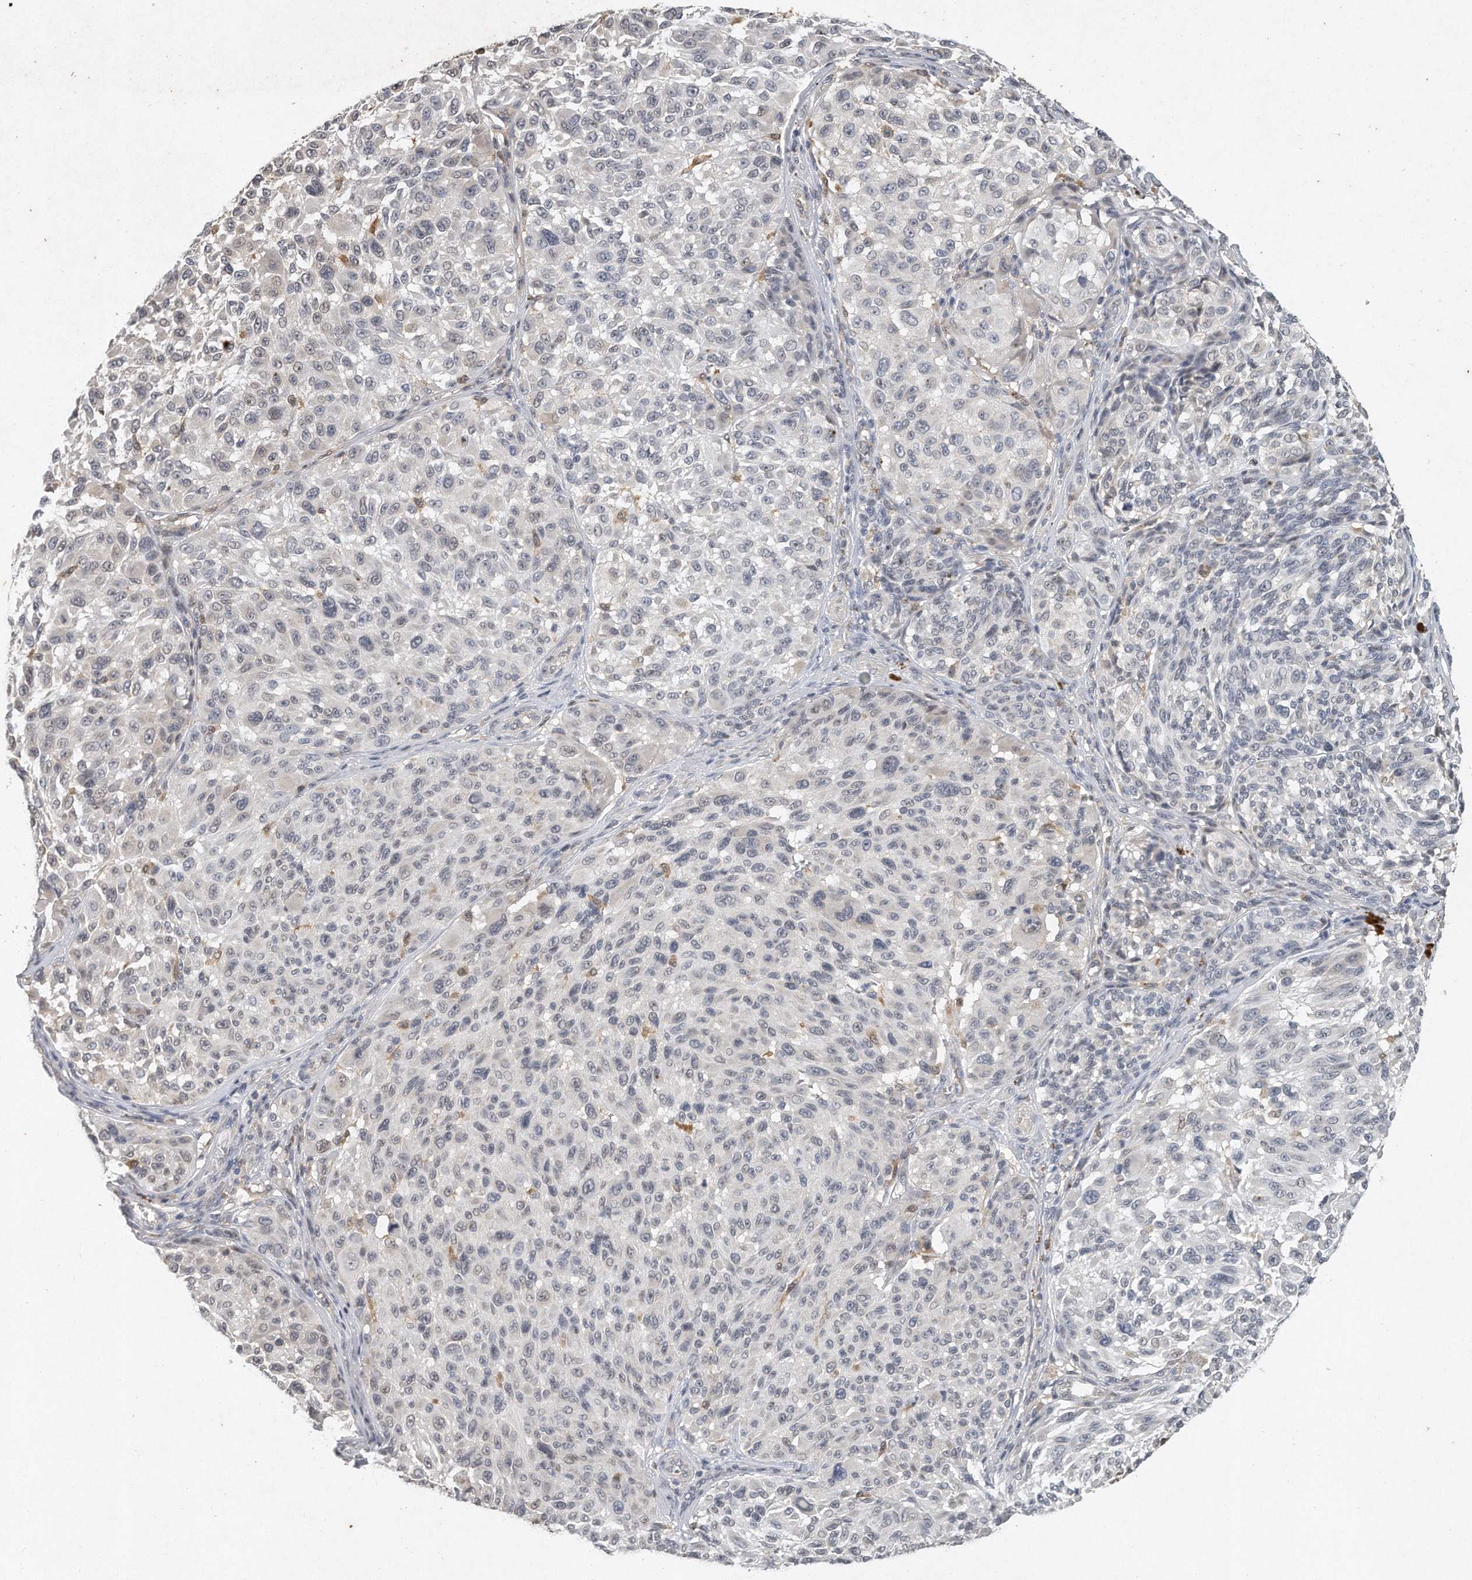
{"staining": {"intensity": "weak", "quantity": "25%-75%", "location": "nuclear"}, "tissue": "melanoma", "cell_type": "Tumor cells", "image_type": "cancer", "snomed": [{"axis": "morphology", "description": "Malignant melanoma, NOS"}, {"axis": "topography", "description": "Skin"}], "caption": "Melanoma was stained to show a protein in brown. There is low levels of weak nuclear positivity in about 25%-75% of tumor cells.", "gene": "CAMK1", "patient": {"sex": "male", "age": 83}}